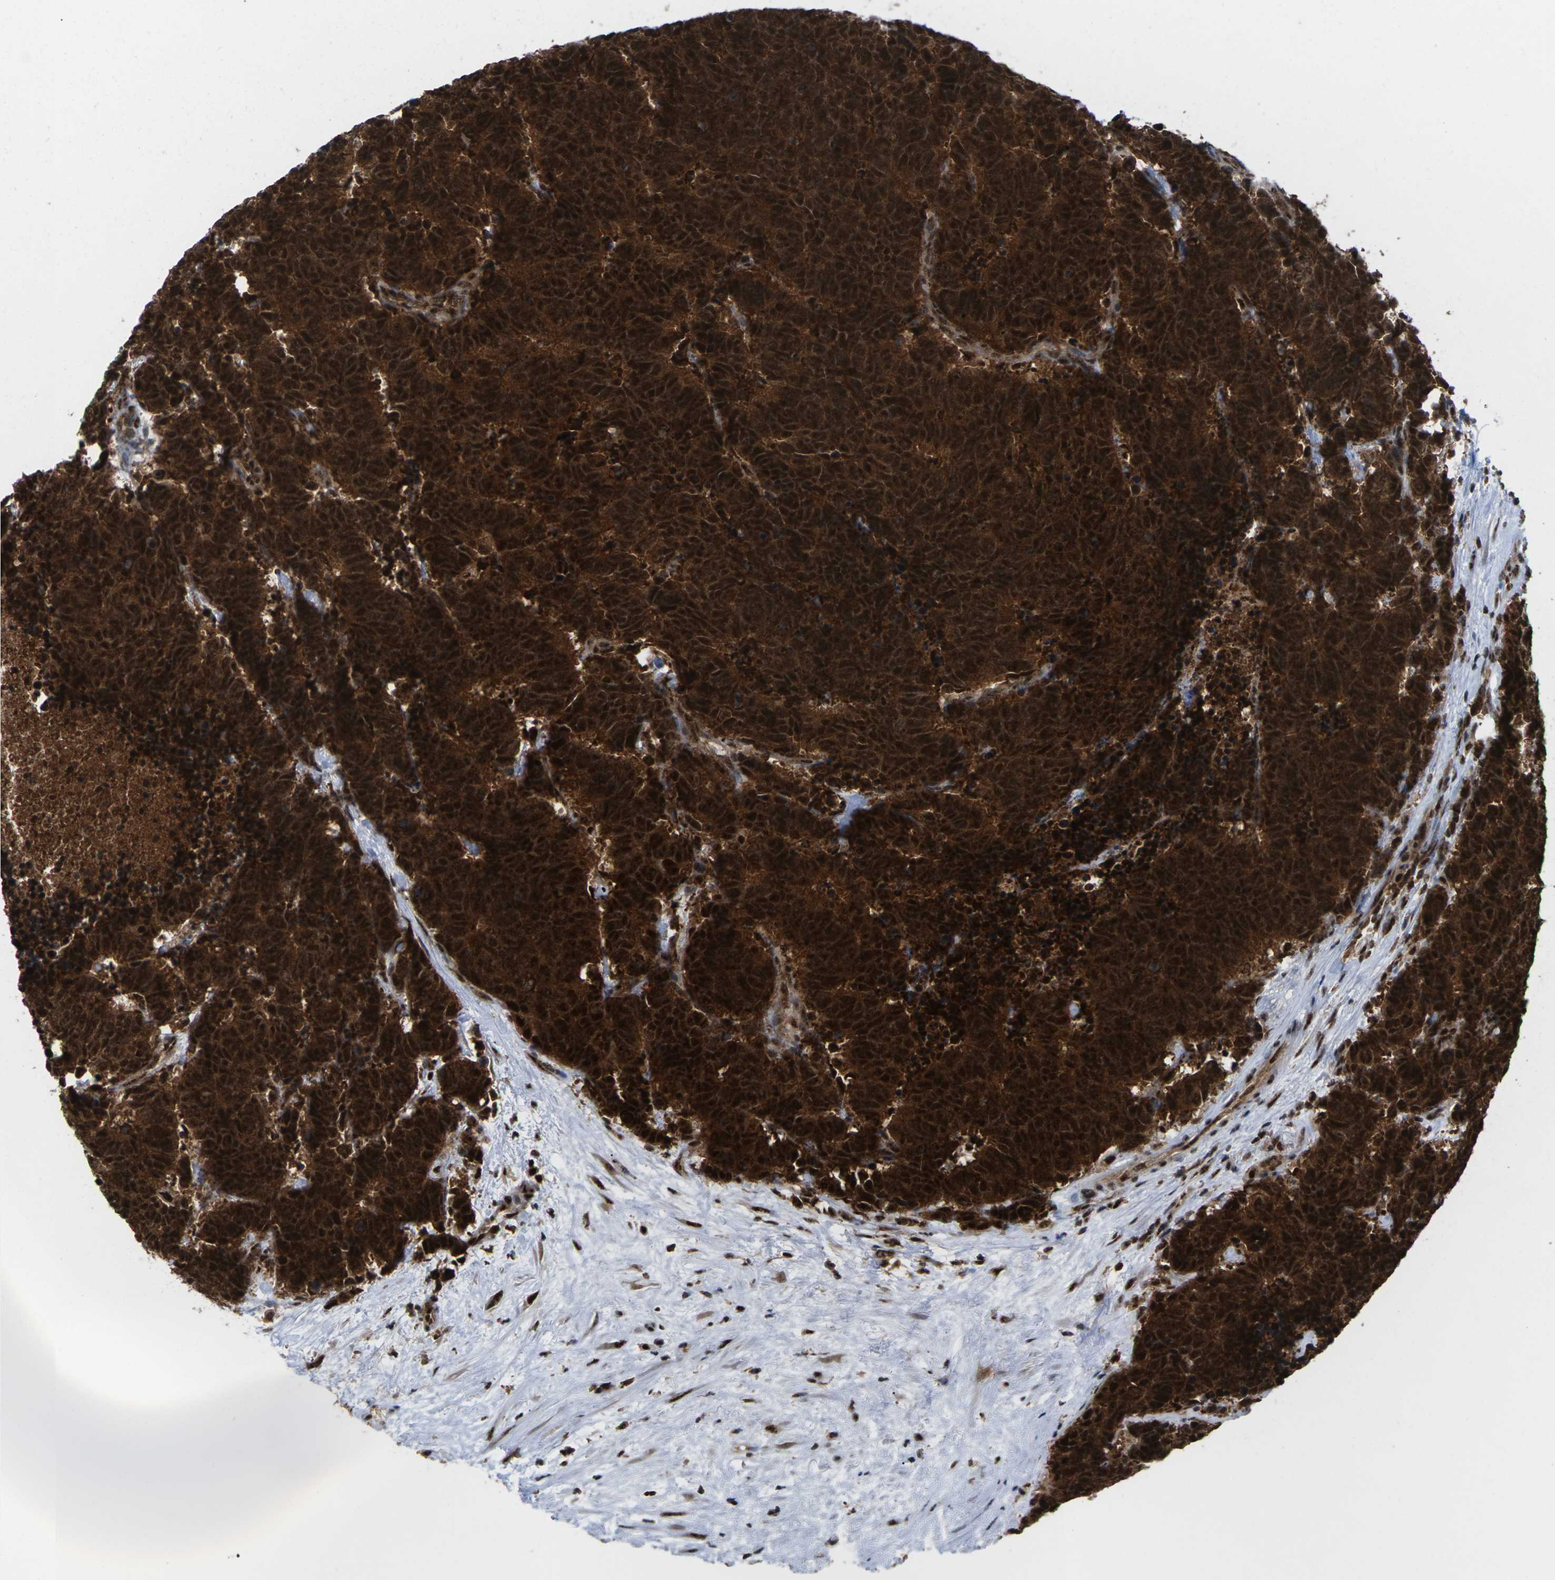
{"staining": {"intensity": "strong", "quantity": ">75%", "location": "cytoplasmic/membranous,nuclear"}, "tissue": "carcinoid", "cell_type": "Tumor cells", "image_type": "cancer", "snomed": [{"axis": "morphology", "description": "Carcinoid, malignant, NOS"}, {"axis": "topography", "description": "Pancreas"}], "caption": "IHC photomicrograph of carcinoid (malignant) stained for a protein (brown), which reveals high levels of strong cytoplasmic/membranous and nuclear staining in approximately >75% of tumor cells.", "gene": "MAGOH", "patient": {"sex": "female", "age": 54}}